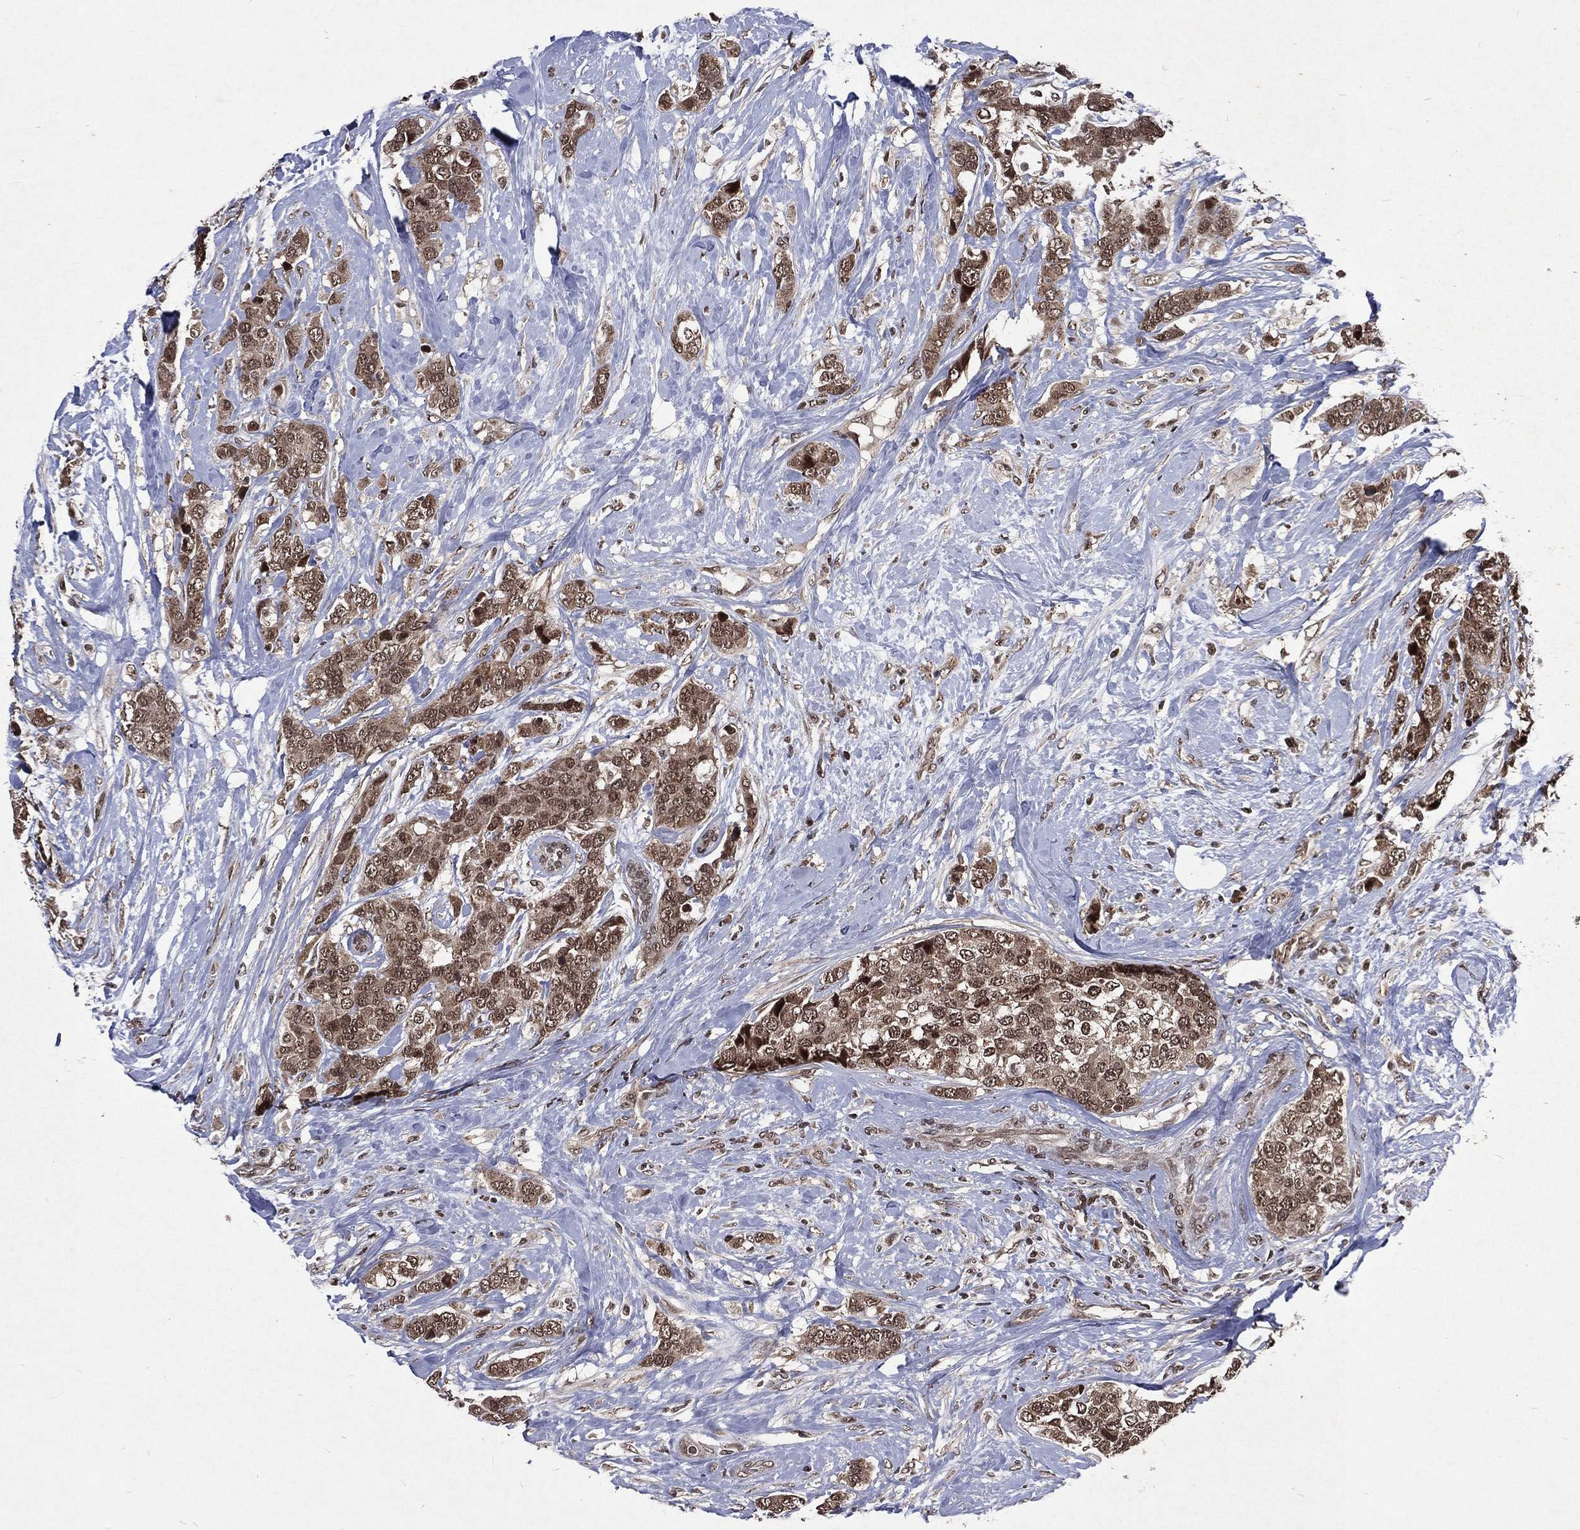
{"staining": {"intensity": "moderate", "quantity": ">75%", "location": "cytoplasmic/membranous,nuclear"}, "tissue": "breast cancer", "cell_type": "Tumor cells", "image_type": "cancer", "snomed": [{"axis": "morphology", "description": "Lobular carcinoma"}, {"axis": "topography", "description": "Breast"}], "caption": "This image displays immunohistochemistry (IHC) staining of lobular carcinoma (breast), with medium moderate cytoplasmic/membranous and nuclear staining in about >75% of tumor cells.", "gene": "DMAP1", "patient": {"sex": "female", "age": 59}}